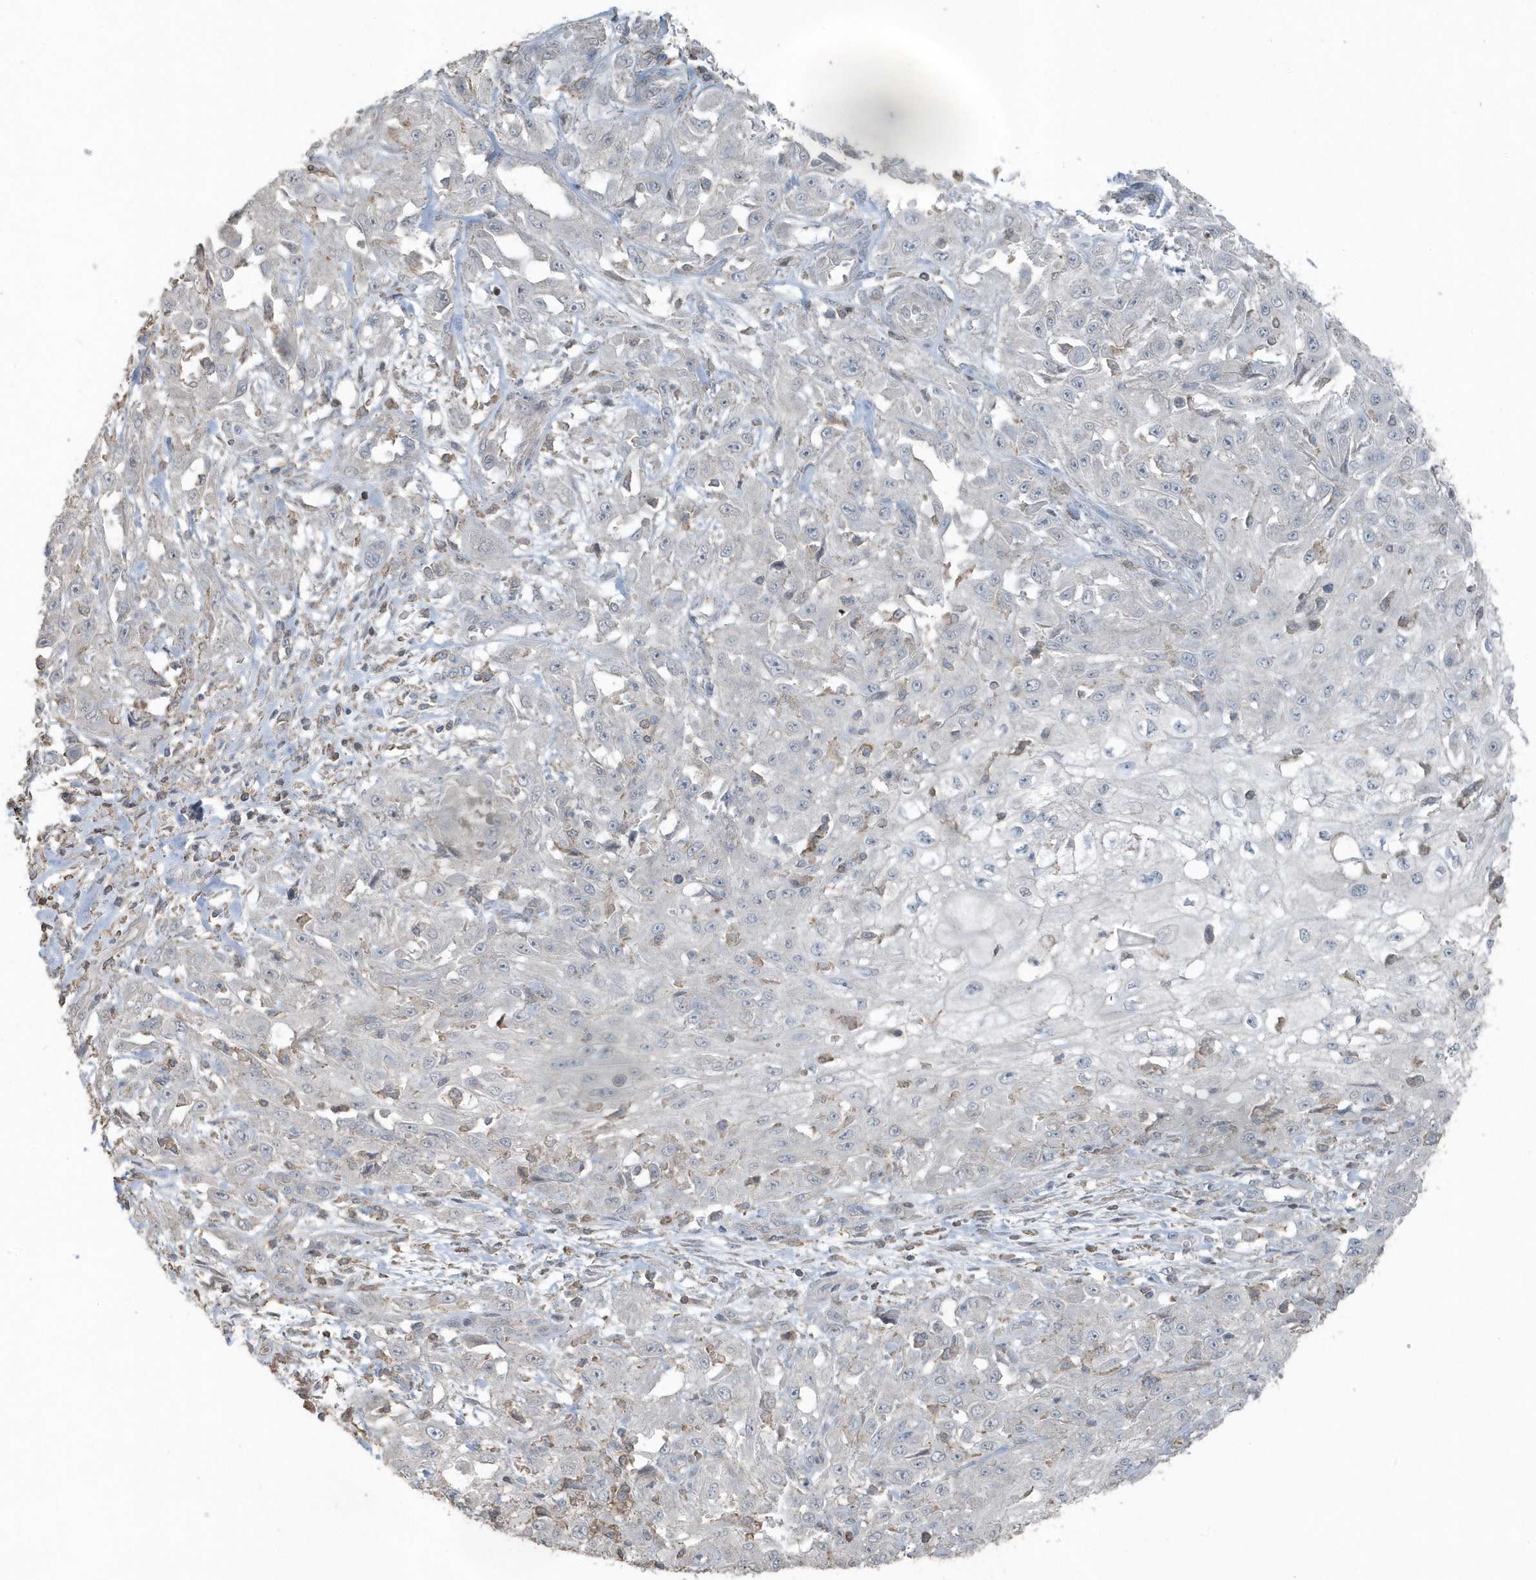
{"staining": {"intensity": "negative", "quantity": "none", "location": "none"}, "tissue": "skin cancer", "cell_type": "Tumor cells", "image_type": "cancer", "snomed": [{"axis": "morphology", "description": "Squamous cell carcinoma, NOS"}, {"axis": "morphology", "description": "Squamous cell carcinoma, metastatic, NOS"}, {"axis": "topography", "description": "Skin"}, {"axis": "topography", "description": "Lymph node"}], "caption": "Tumor cells show no significant protein positivity in skin cancer (metastatic squamous cell carcinoma).", "gene": "ACTC1", "patient": {"sex": "male", "age": 75}}